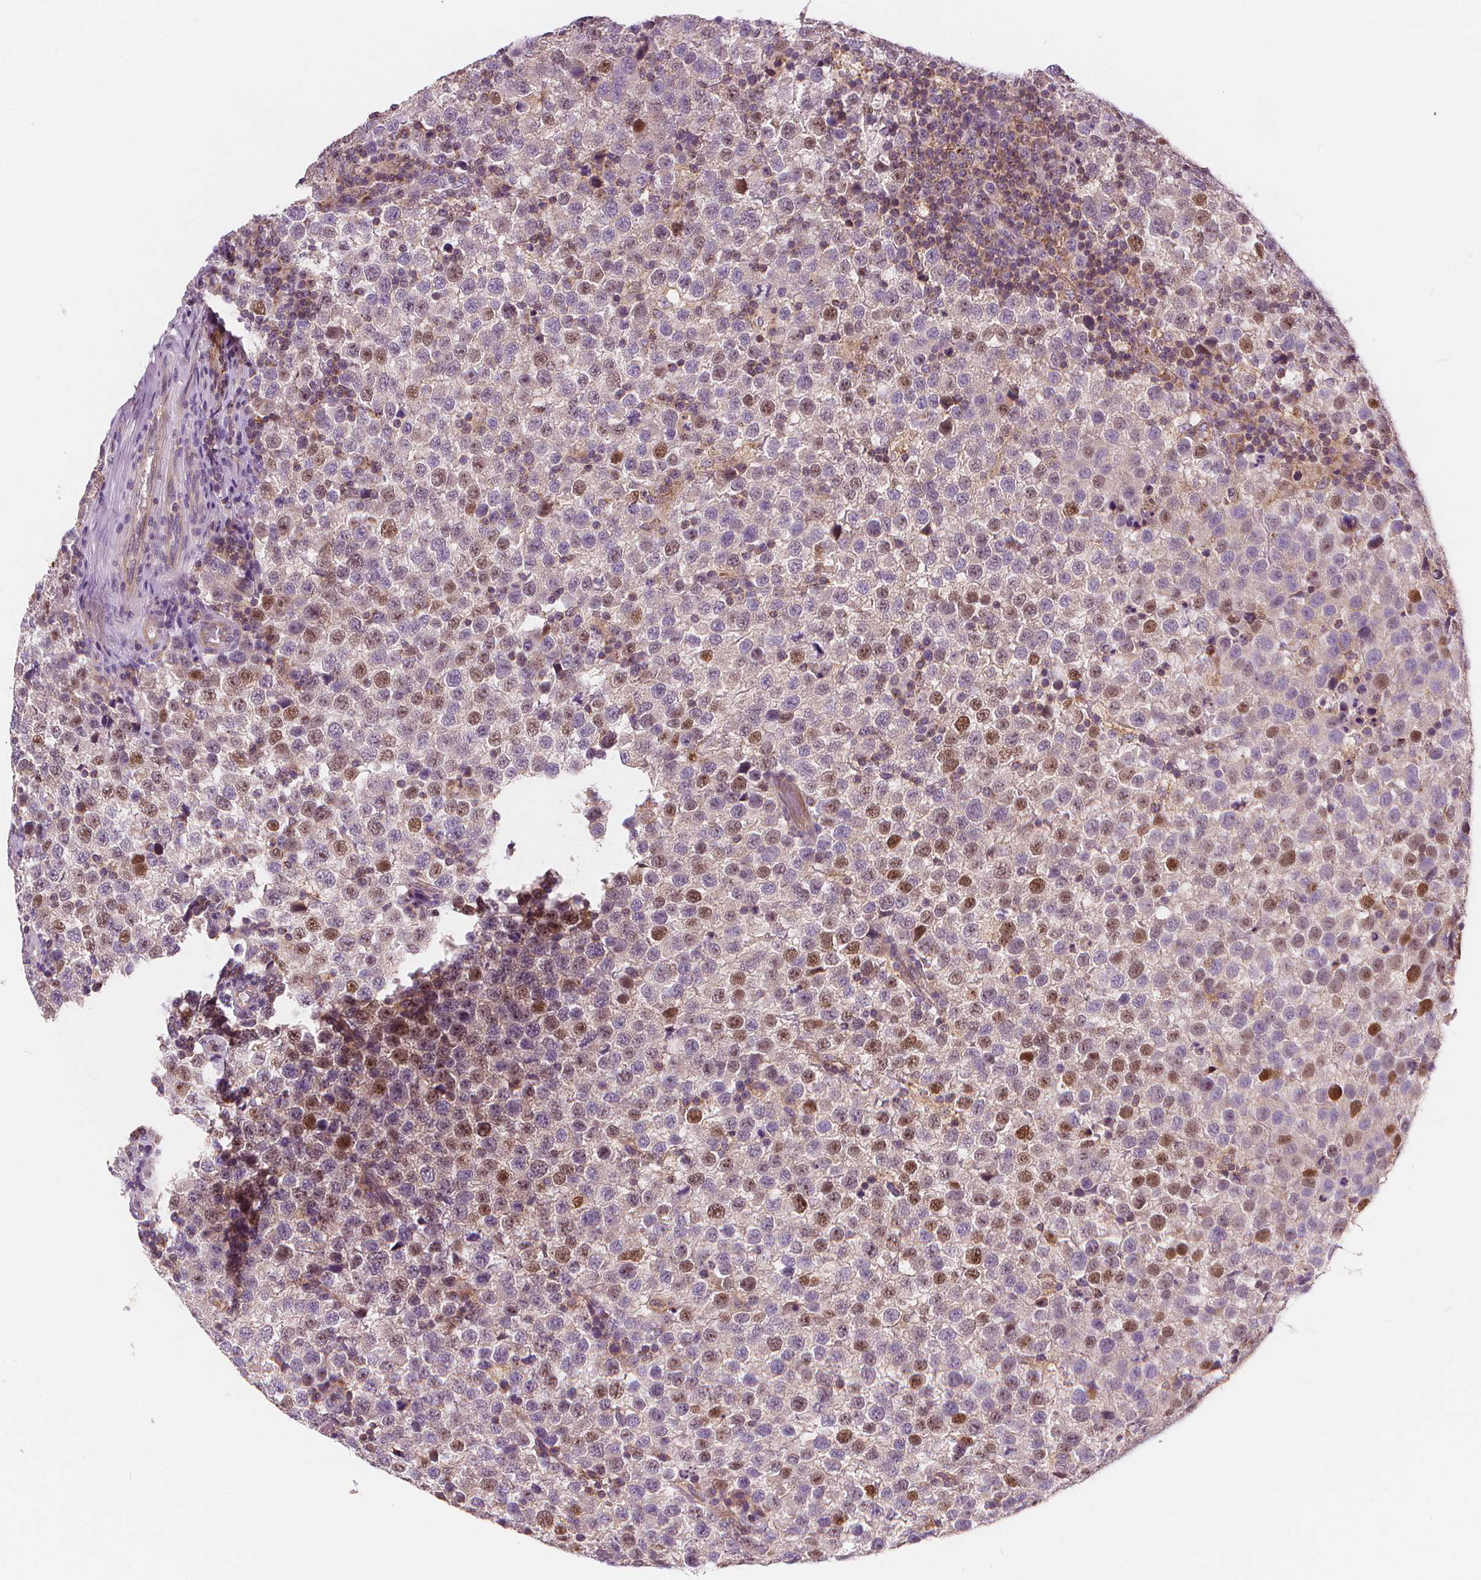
{"staining": {"intensity": "moderate", "quantity": "<25%", "location": "nuclear"}, "tissue": "testis cancer", "cell_type": "Tumor cells", "image_type": "cancer", "snomed": [{"axis": "morphology", "description": "Seminoma, NOS"}, {"axis": "topography", "description": "Testis"}], "caption": "Testis seminoma stained for a protein exhibits moderate nuclear positivity in tumor cells.", "gene": "RAB20", "patient": {"sex": "male", "age": 34}}